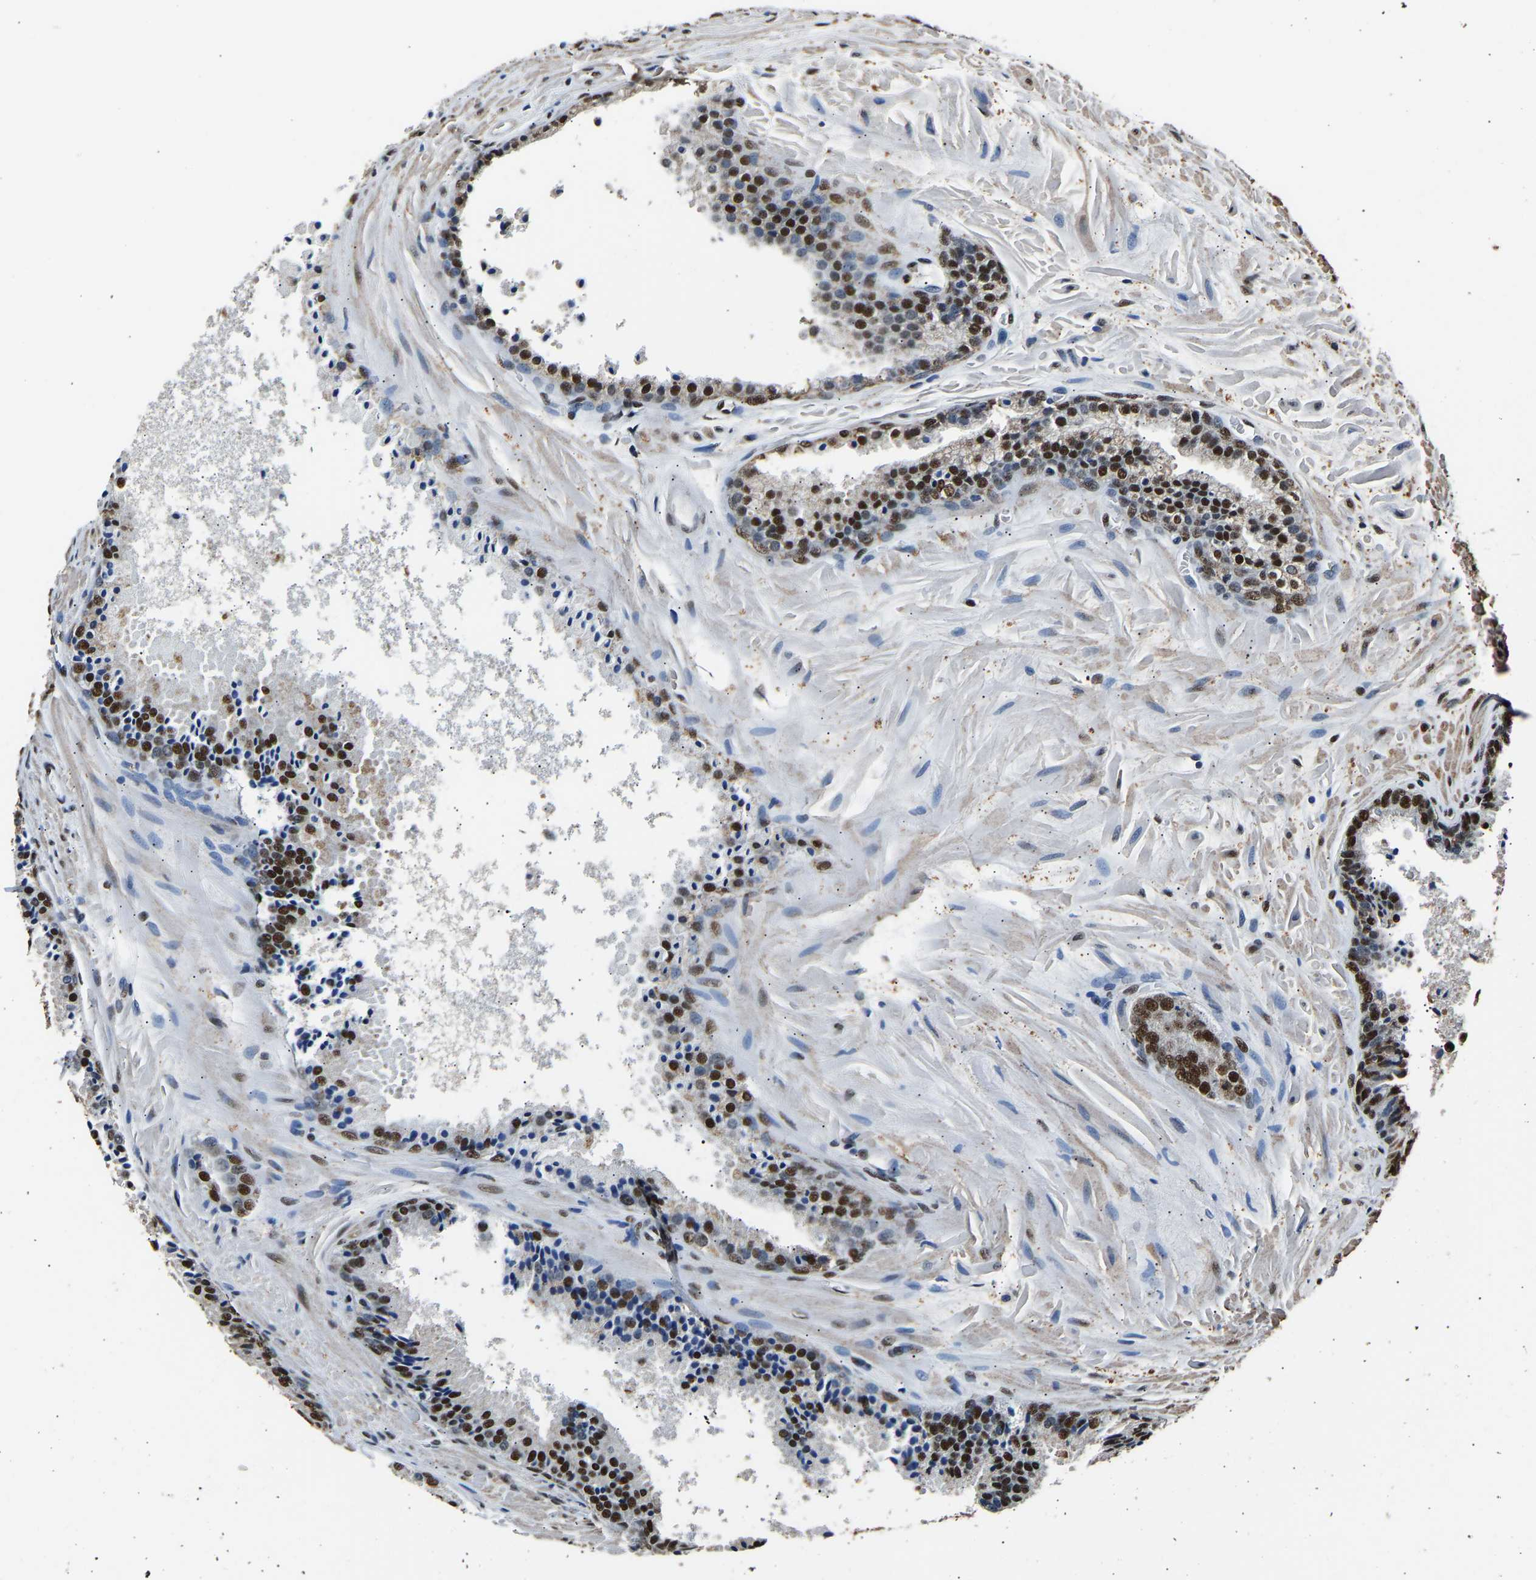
{"staining": {"intensity": "strong", "quantity": ">75%", "location": "nuclear"}, "tissue": "prostate cancer", "cell_type": "Tumor cells", "image_type": "cancer", "snomed": [{"axis": "morphology", "description": "Adenocarcinoma, High grade"}, {"axis": "topography", "description": "Prostate"}], "caption": "Immunohistochemical staining of prostate cancer (high-grade adenocarcinoma) demonstrates high levels of strong nuclear expression in about >75% of tumor cells.", "gene": "SAFB", "patient": {"sex": "male", "age": 65}}